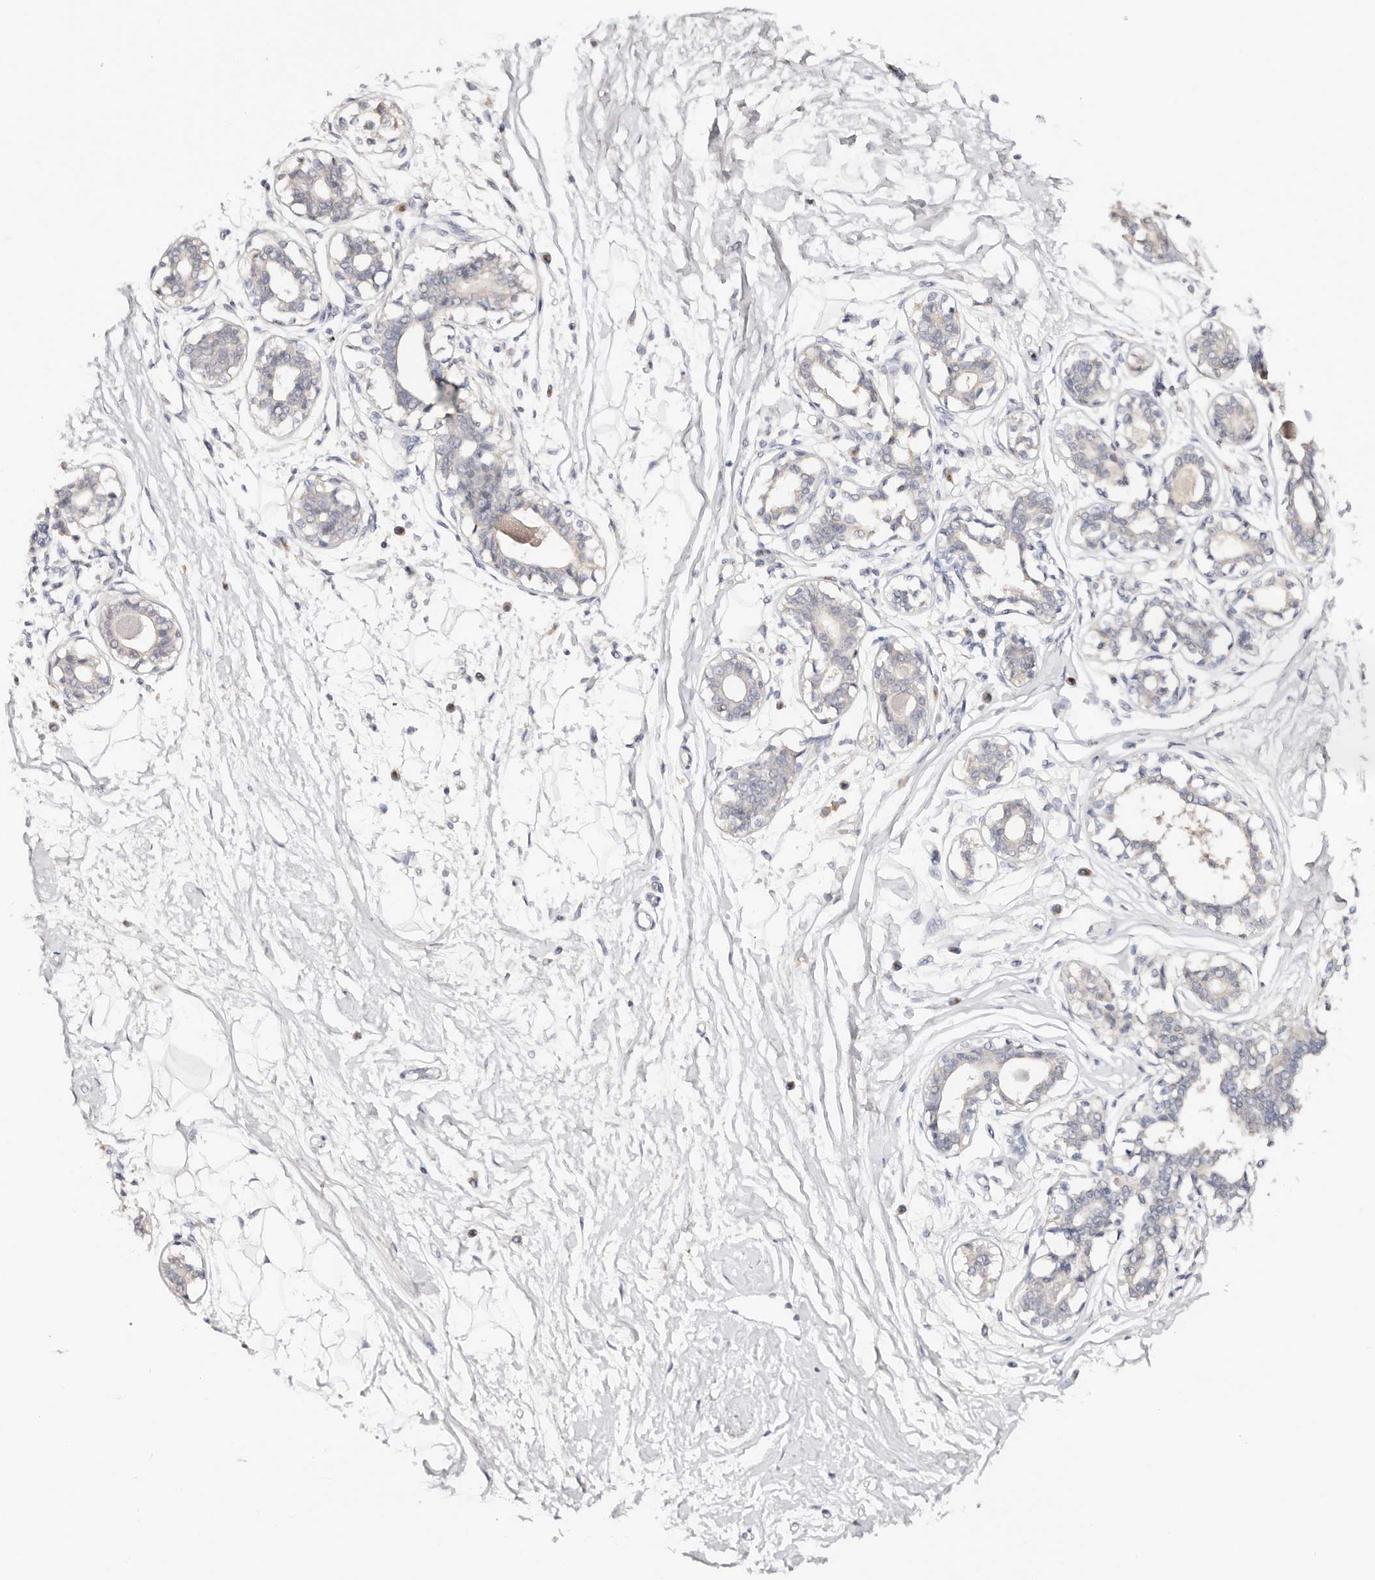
{"staining": {"intensity": "negative", "quantity": "none", "location": "none"}, "tissue": "breast", "cell_type": "Adipocytes", "image_type": "normal", "snomed": [{"axis": "morphology", "description": "Normal tissue, NOS"}, {"axis": "topography", "description": "Breast"}], "caption": "Breast stained for a protein using immunohistochemistry (IHC) shows no staining adipocytes.", "gene": "DNASE1", "patient": {"sex": "female", "age": 45}}